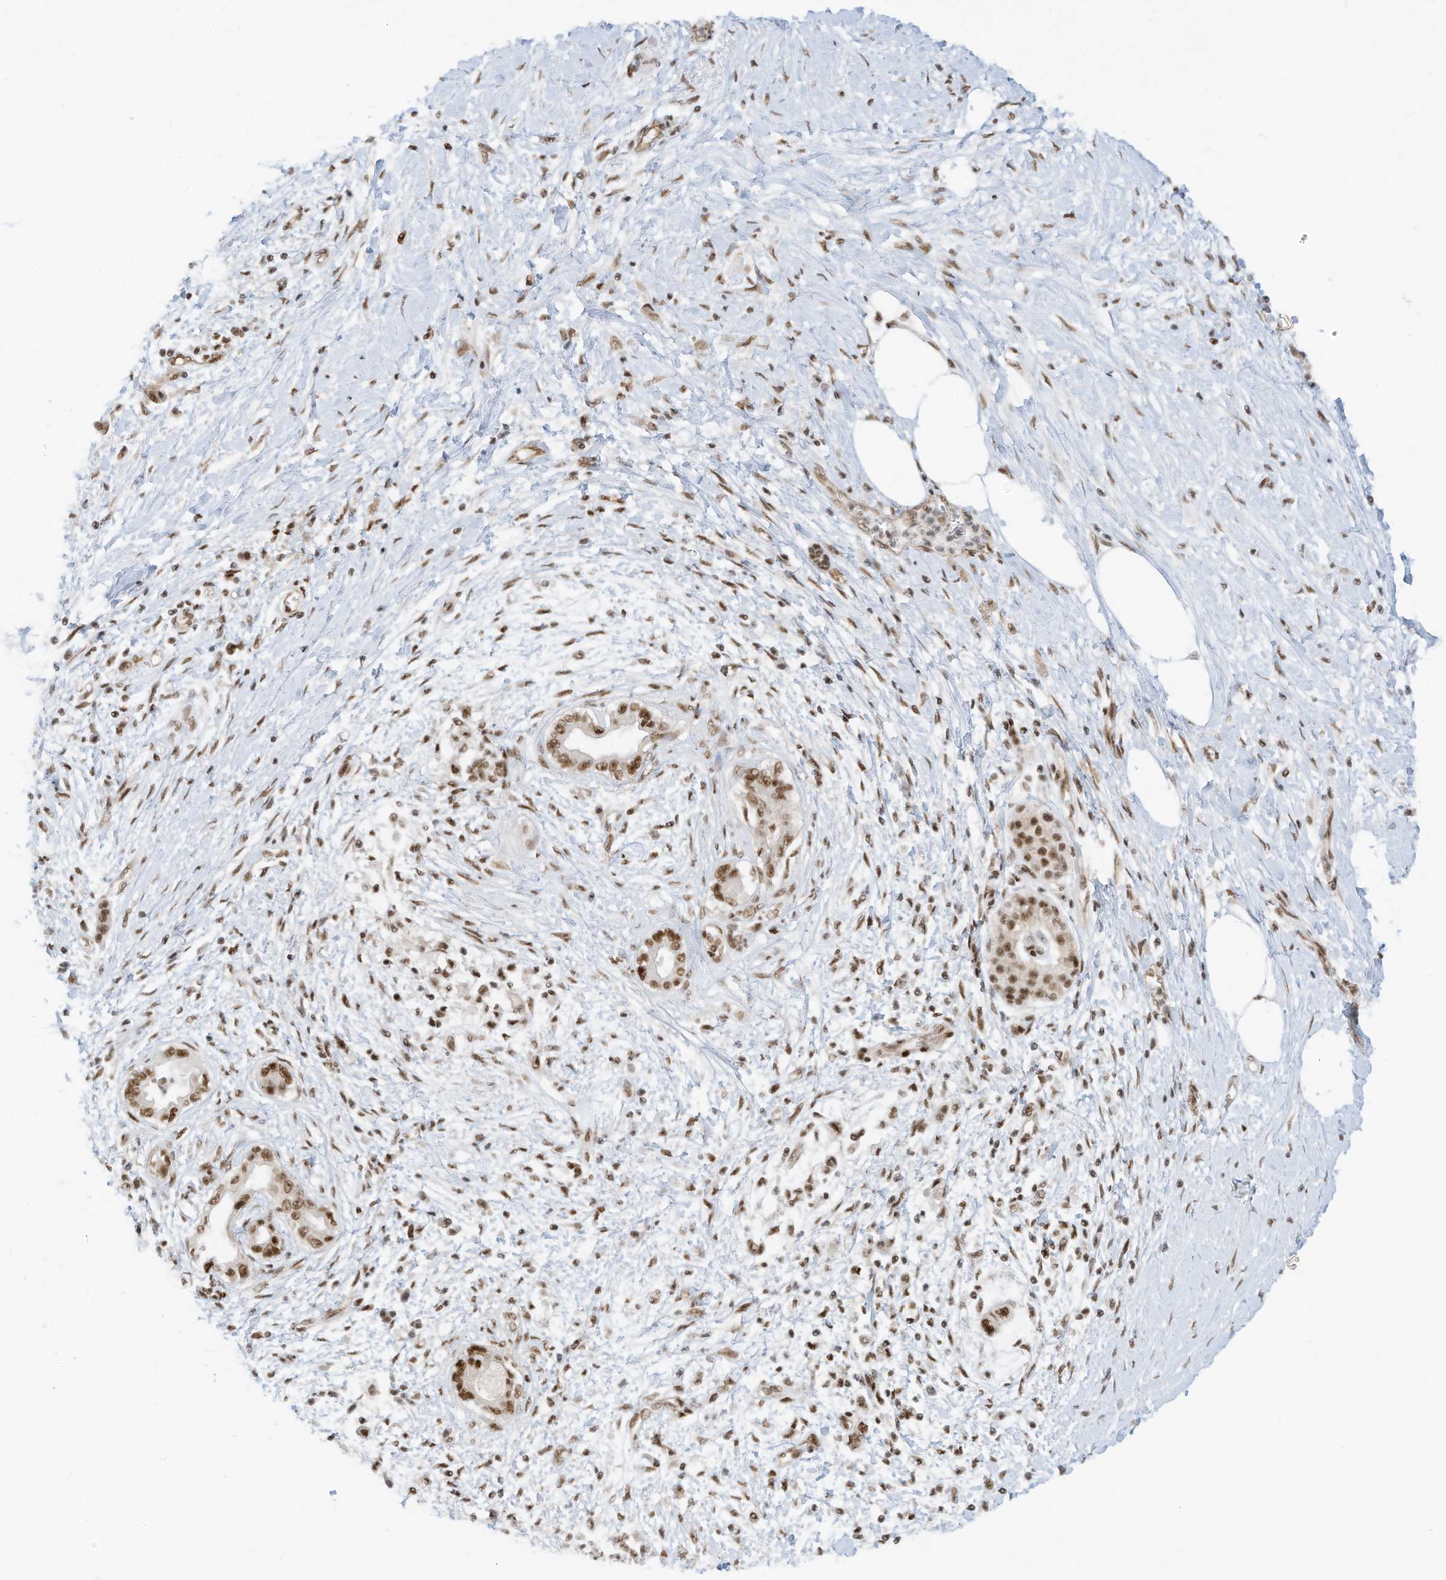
{"staining": {"intensity": "moderate", "quantity": ">75%", "location": "nuclear"}, "tissue": "pancreatic cancer", "cell_type": "Tumor cells", "image_type": "cancer", "snomed": [{"axis": "morphology", "description": "Adenocarcinoma, NOS"}, {"axis": "topography", "description": "Pancreas"}], "caption": "Immunohistochemical staining of human adenocarcinoma (pancreatic) shows moderate nuclear protein positivity in approximately >75% of tumor cells. The staining was performed using DAB (3,3'-diaminobenzidine) to visualize the protein expression in brown, while the nuclei were stained in blue with hematoxylin (Magnification: 20x).", "gene": "AURKAIP1", "patient": {"sex": "male", "age": 58}}